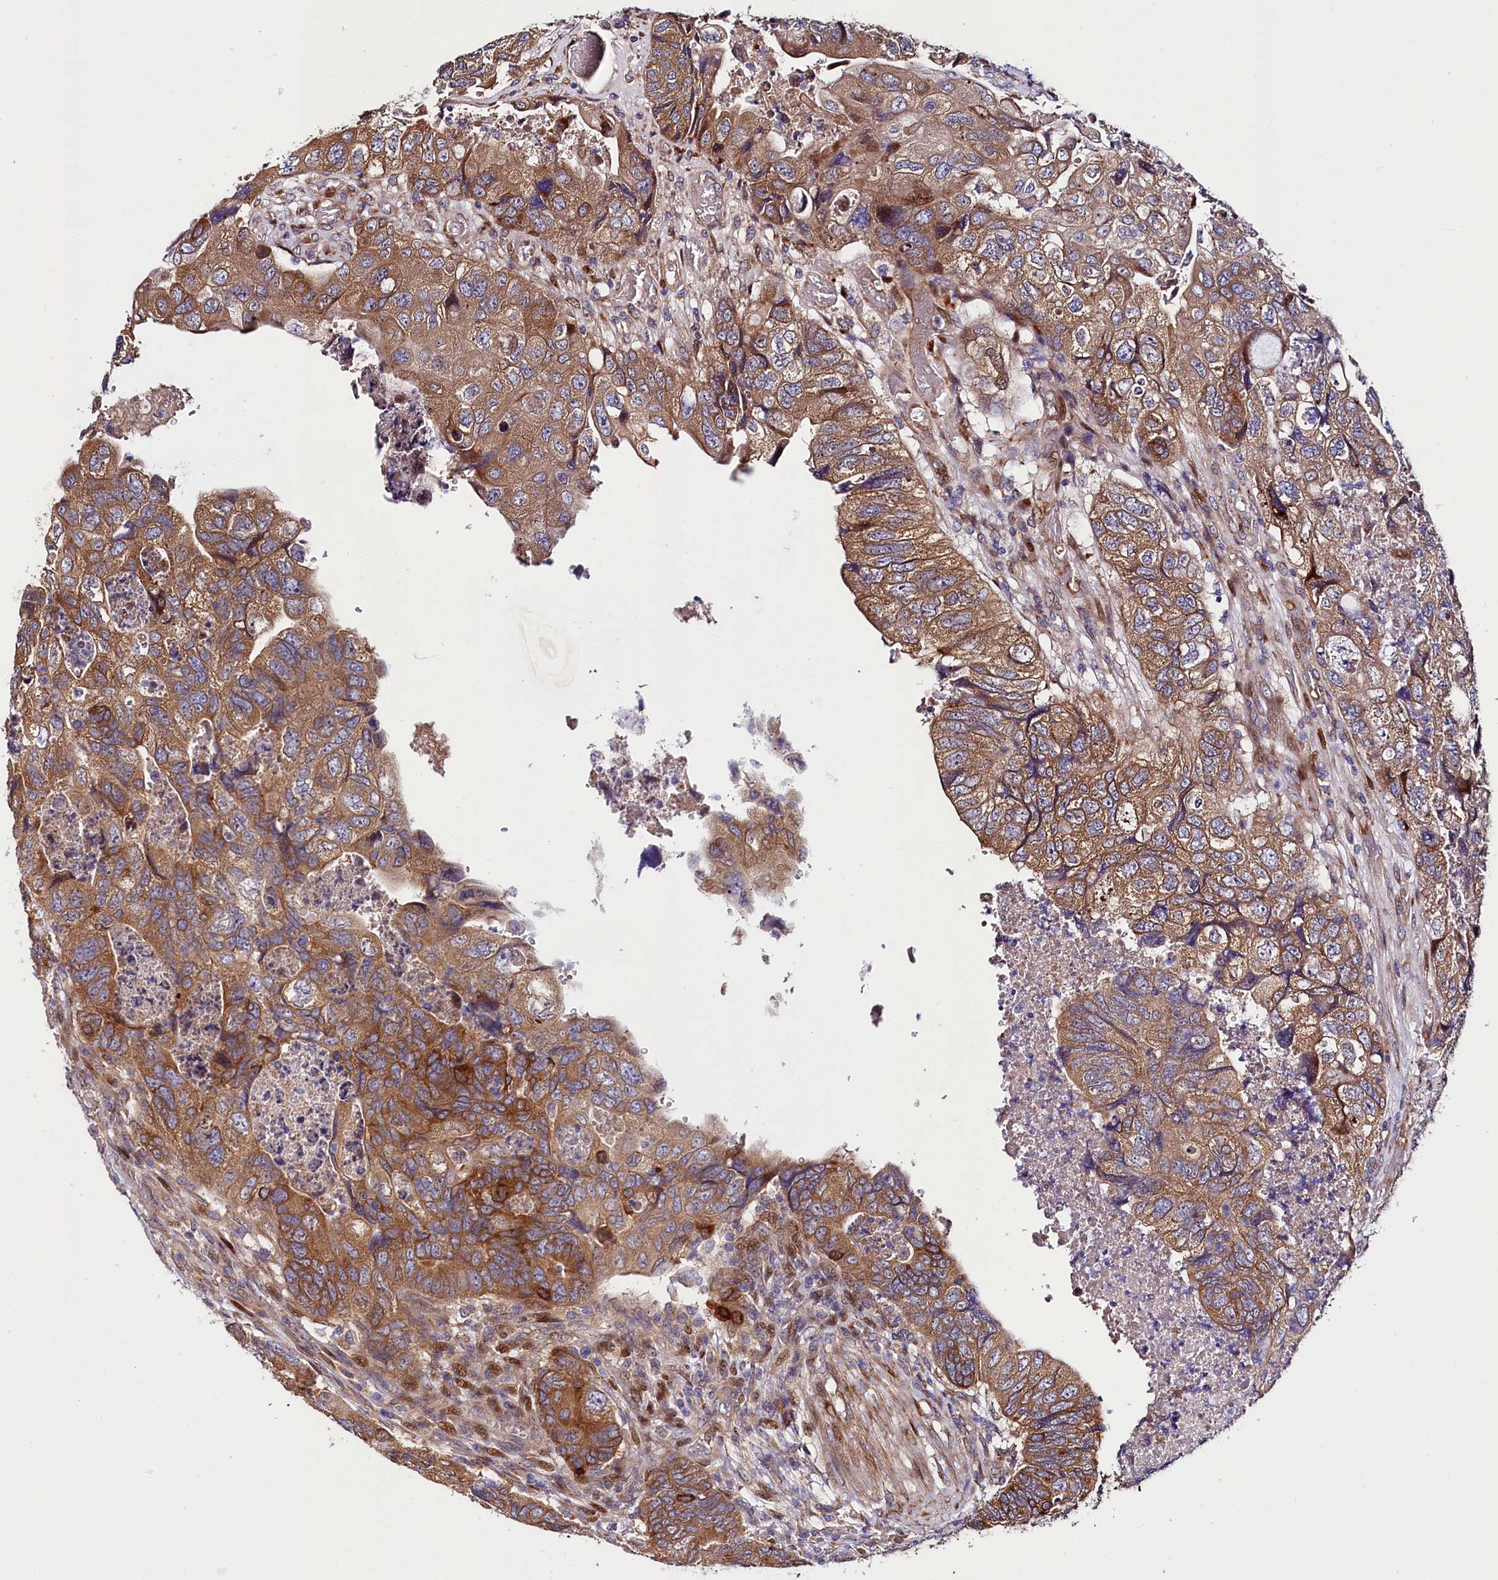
{"staining": {"intensity": "moderate", "quantity": ">75%", "location": "cytoplasmic/membranous"}, "tissue": "colorectal cancer", "cell_type": "Tumor cells", "image_type": "cancer", "snomed": [{"axis": "morphology", "description": "Adenocarcinoma, NOS"}, {"axis": "topography", "description": "Rectum"}], "caption": "Protein analysis of adenocarcinoma (colorectal) tissue exhibits moderate cytoplasmic/membranous staining in approximately >75% of tumor cells.", "gene": "PDZRN3", "patient": {"sex": "male", "age": 63}}